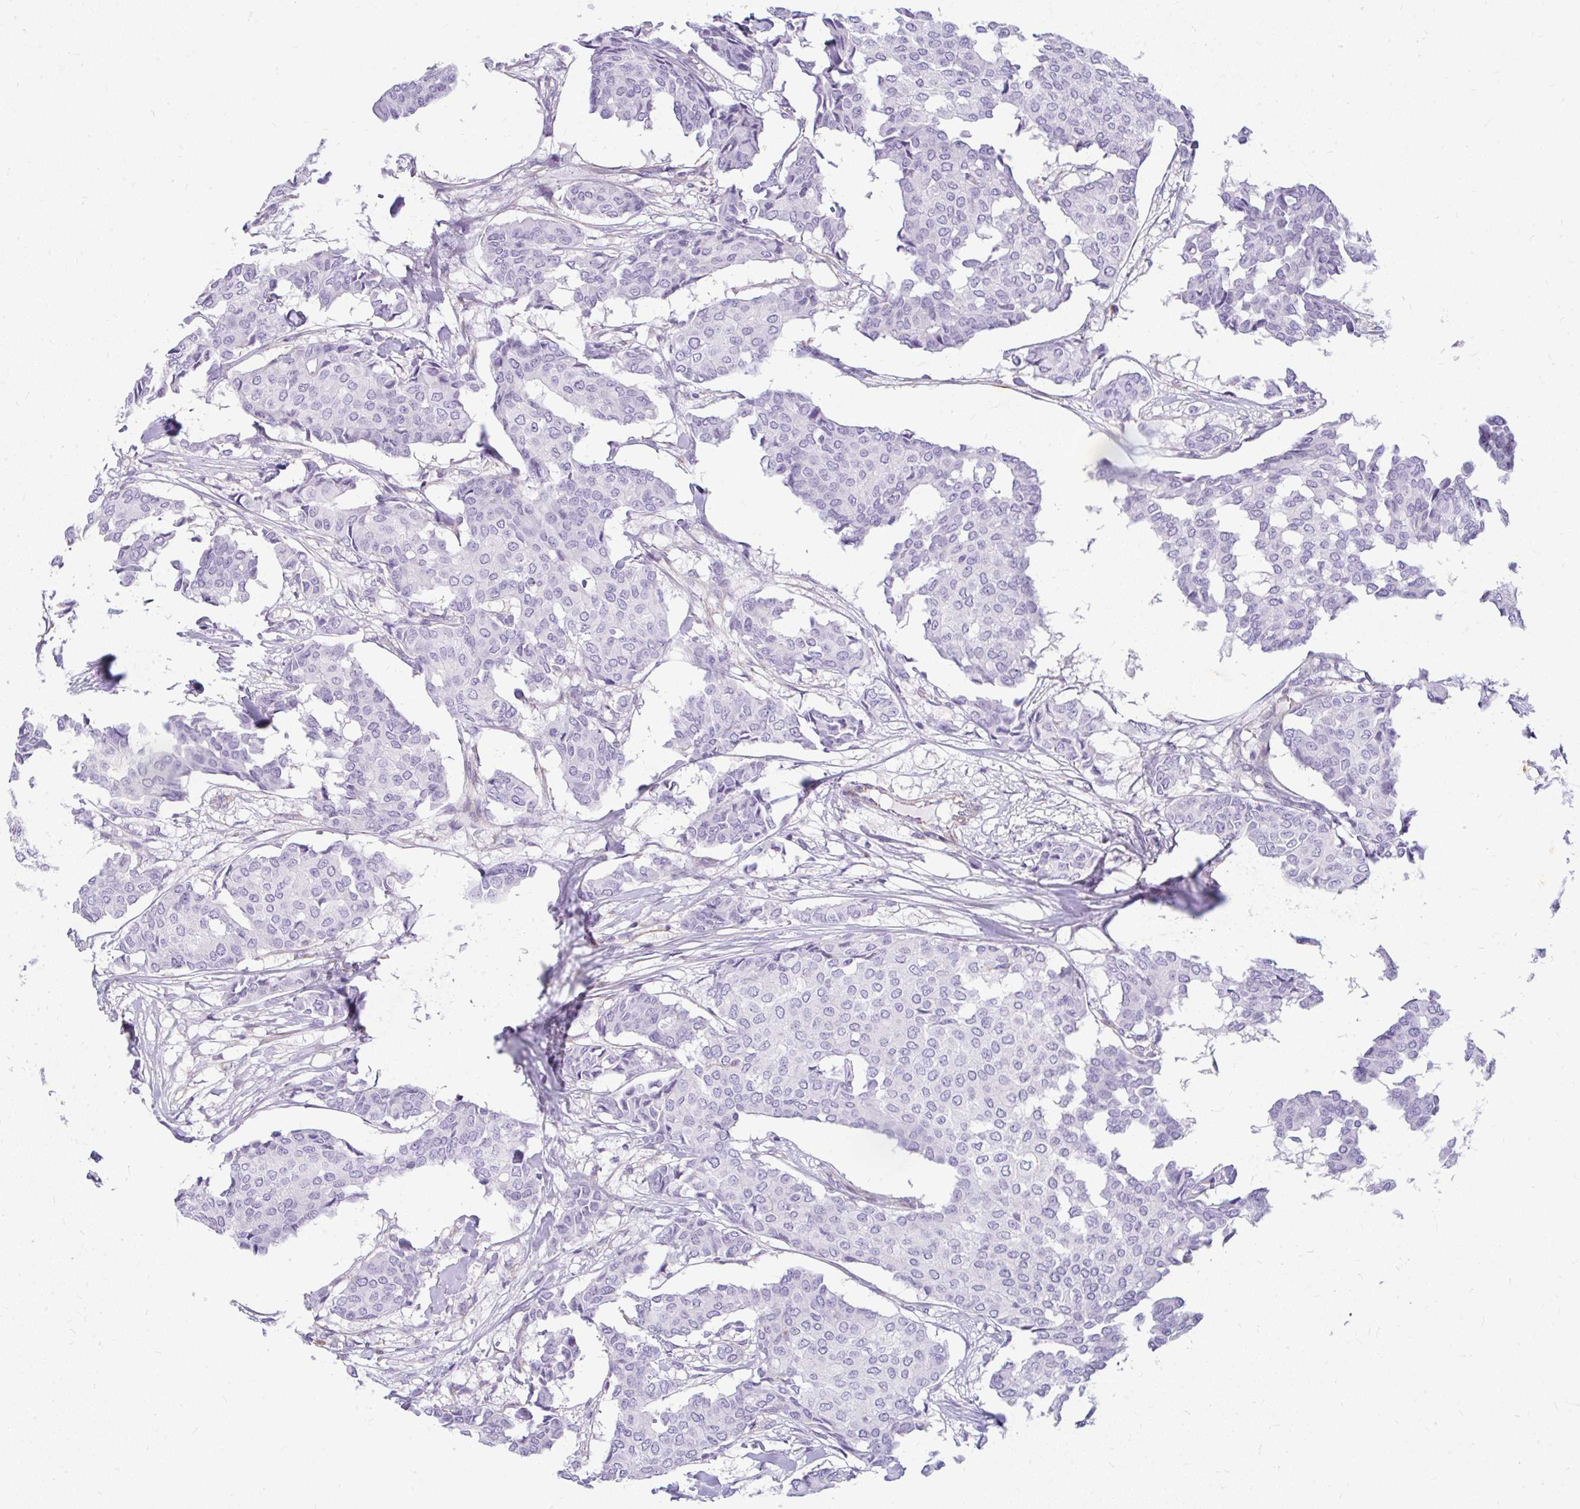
{"staining": {"intensity": "negative", "quantity": "none", "location": "none"}, "tissue": "breast cancer", "cell_type": "Tumor cells", "image_type": "cancer", "snomed": [{"axis": "morphology", "description": "Duct carcinoma"}, {"axis": "topography", "description": "Breast"}], "caption": "DAB (3,3'-diaminobenzidine) immunohistochemical staining of breast cancer displays no significant staining in tumor cells.", "gene": "FAM83C", "patient": {"sex": "female", "age": 75}}